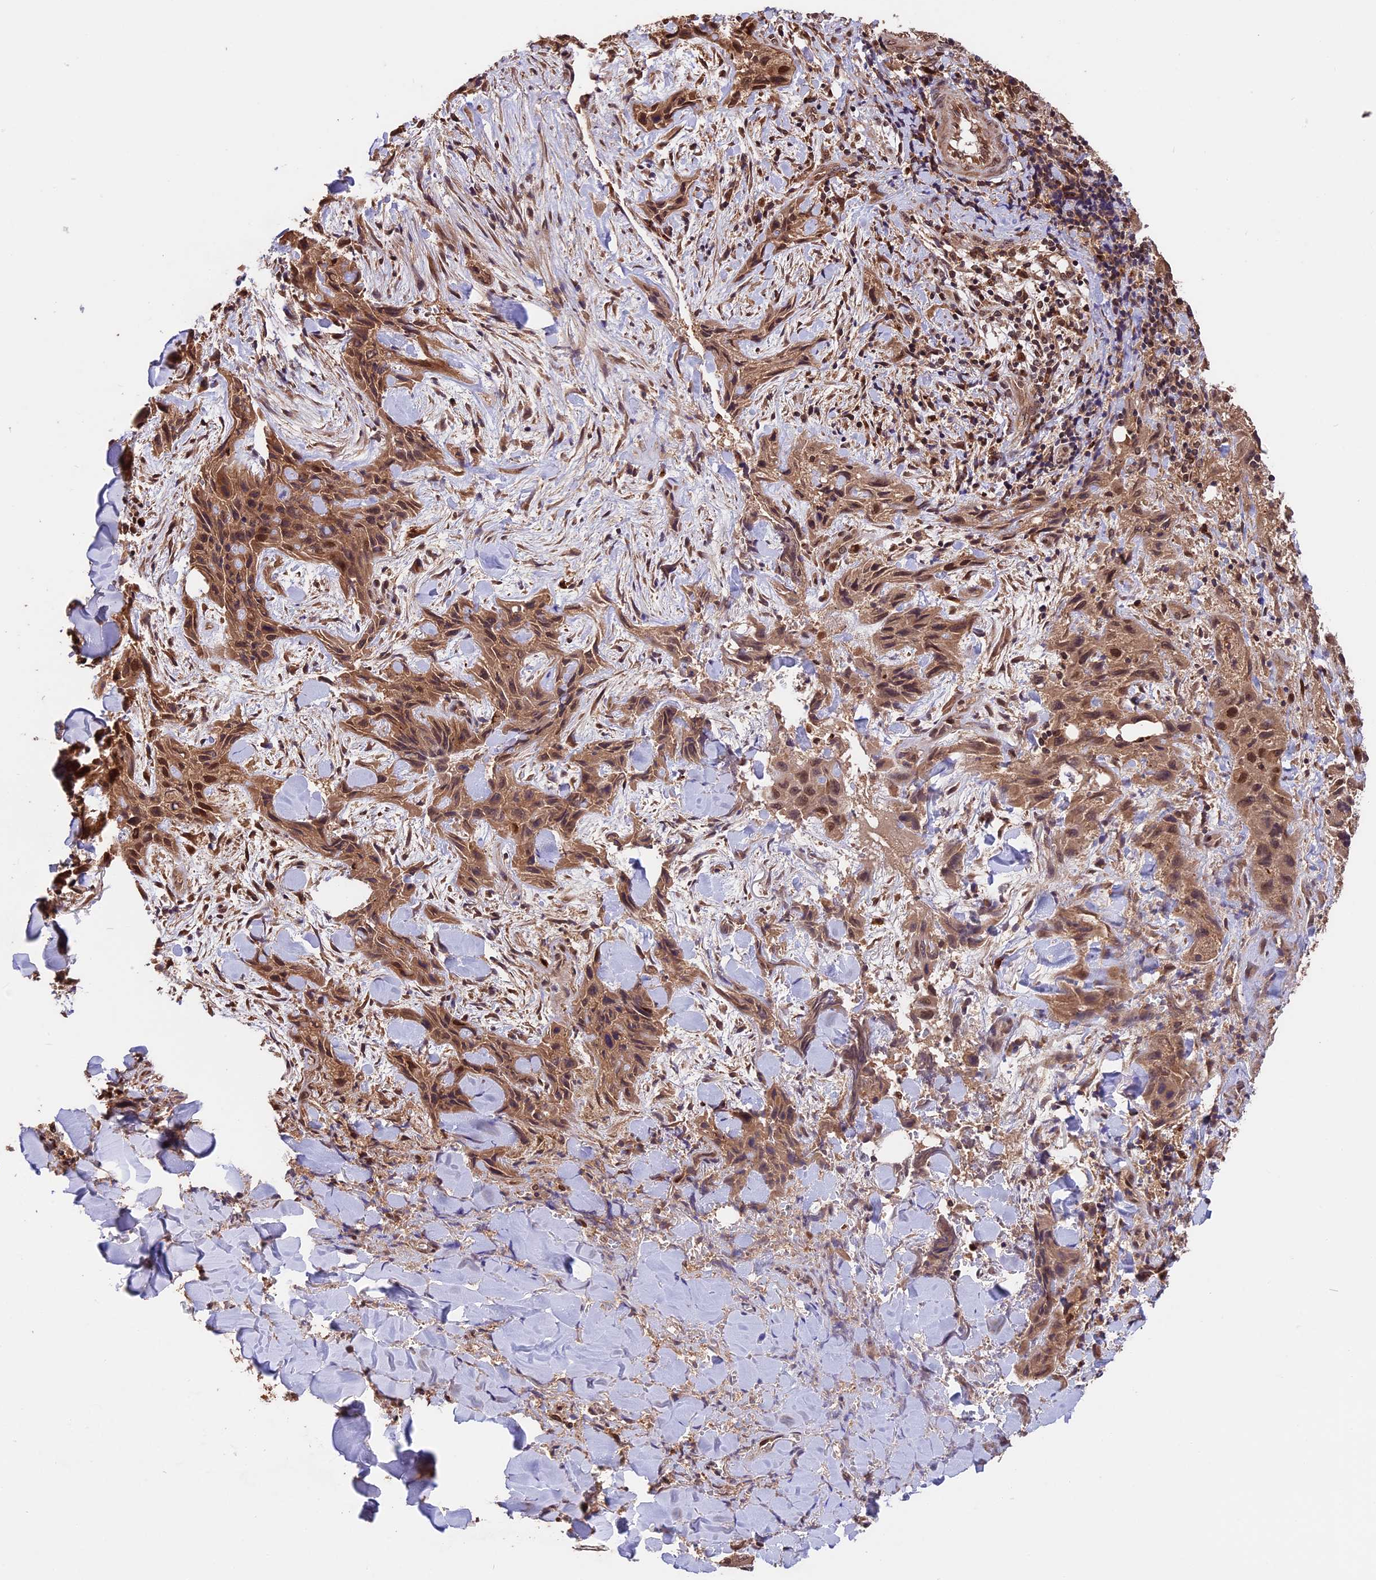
{"staining": {"intensity": "moderate", "quantity": ">75%", "location": "cytoplasmic/membranous,nuclear"}, "tissue": "skin cancer", "cell_type": "Tumor cells", "image_type": "cancer", "snomed": [{"axis": "morphology", "description": "Squamous cell carcinoma, NOS"}, {"axis": "topography", "description": "Skin"}, {"axis": "topography", "description": "Subcutis"}], "caption": "The immunohistochemical stain shows moderate cytoplasmic/membranous and nuclear expression in tumor cells of skin squamous cell carcinoma tissue.", "gene": "ESCO1", "patient": {"sex": "male", "age": 73}}